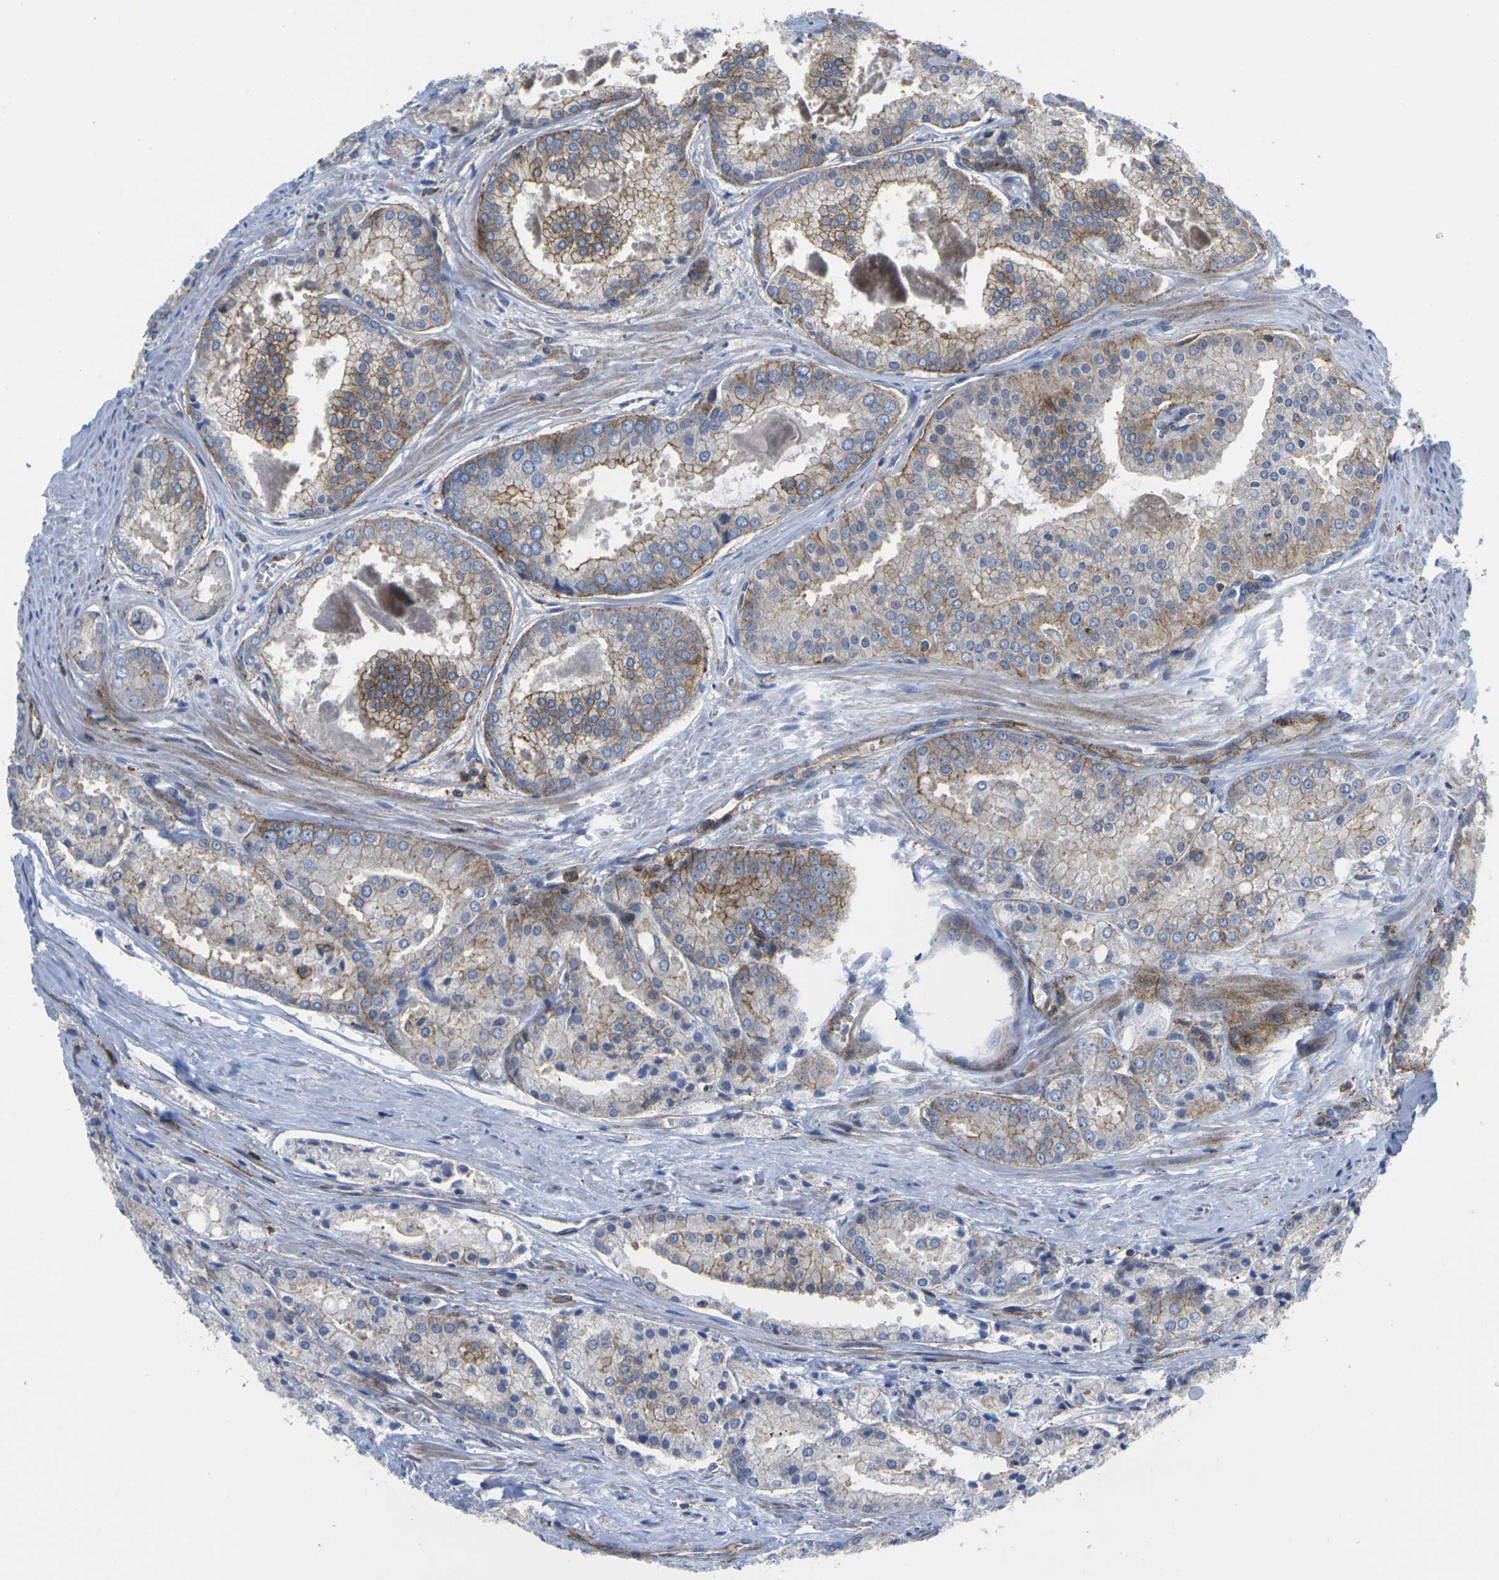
{"staining": {"intensity": "moderate", "quantity": "25%-75%", "location": "cytoplasmic/membranous"}, "tissue": "prostate cancer", "cell_type": "Tumor cells", "image_type": "cancer", "snomed": [{"axis": "morphology", "description": "Adenocarcinoma, Low grade"}, {"axis": "topography", "description": "Prostate"}], "caption": "DAB (3,3'-diaminobenzidine) immunohistochemical staining of human prostate cancer exhibits moderate cytoplasmic/membranous protein staining in approximately 25%-75% of tumor cells. The protein is shown in brown color, while the nuclei are stained blue.", "gene": "IQGAP1", "patient": {"sex": "male", "age": 64}}